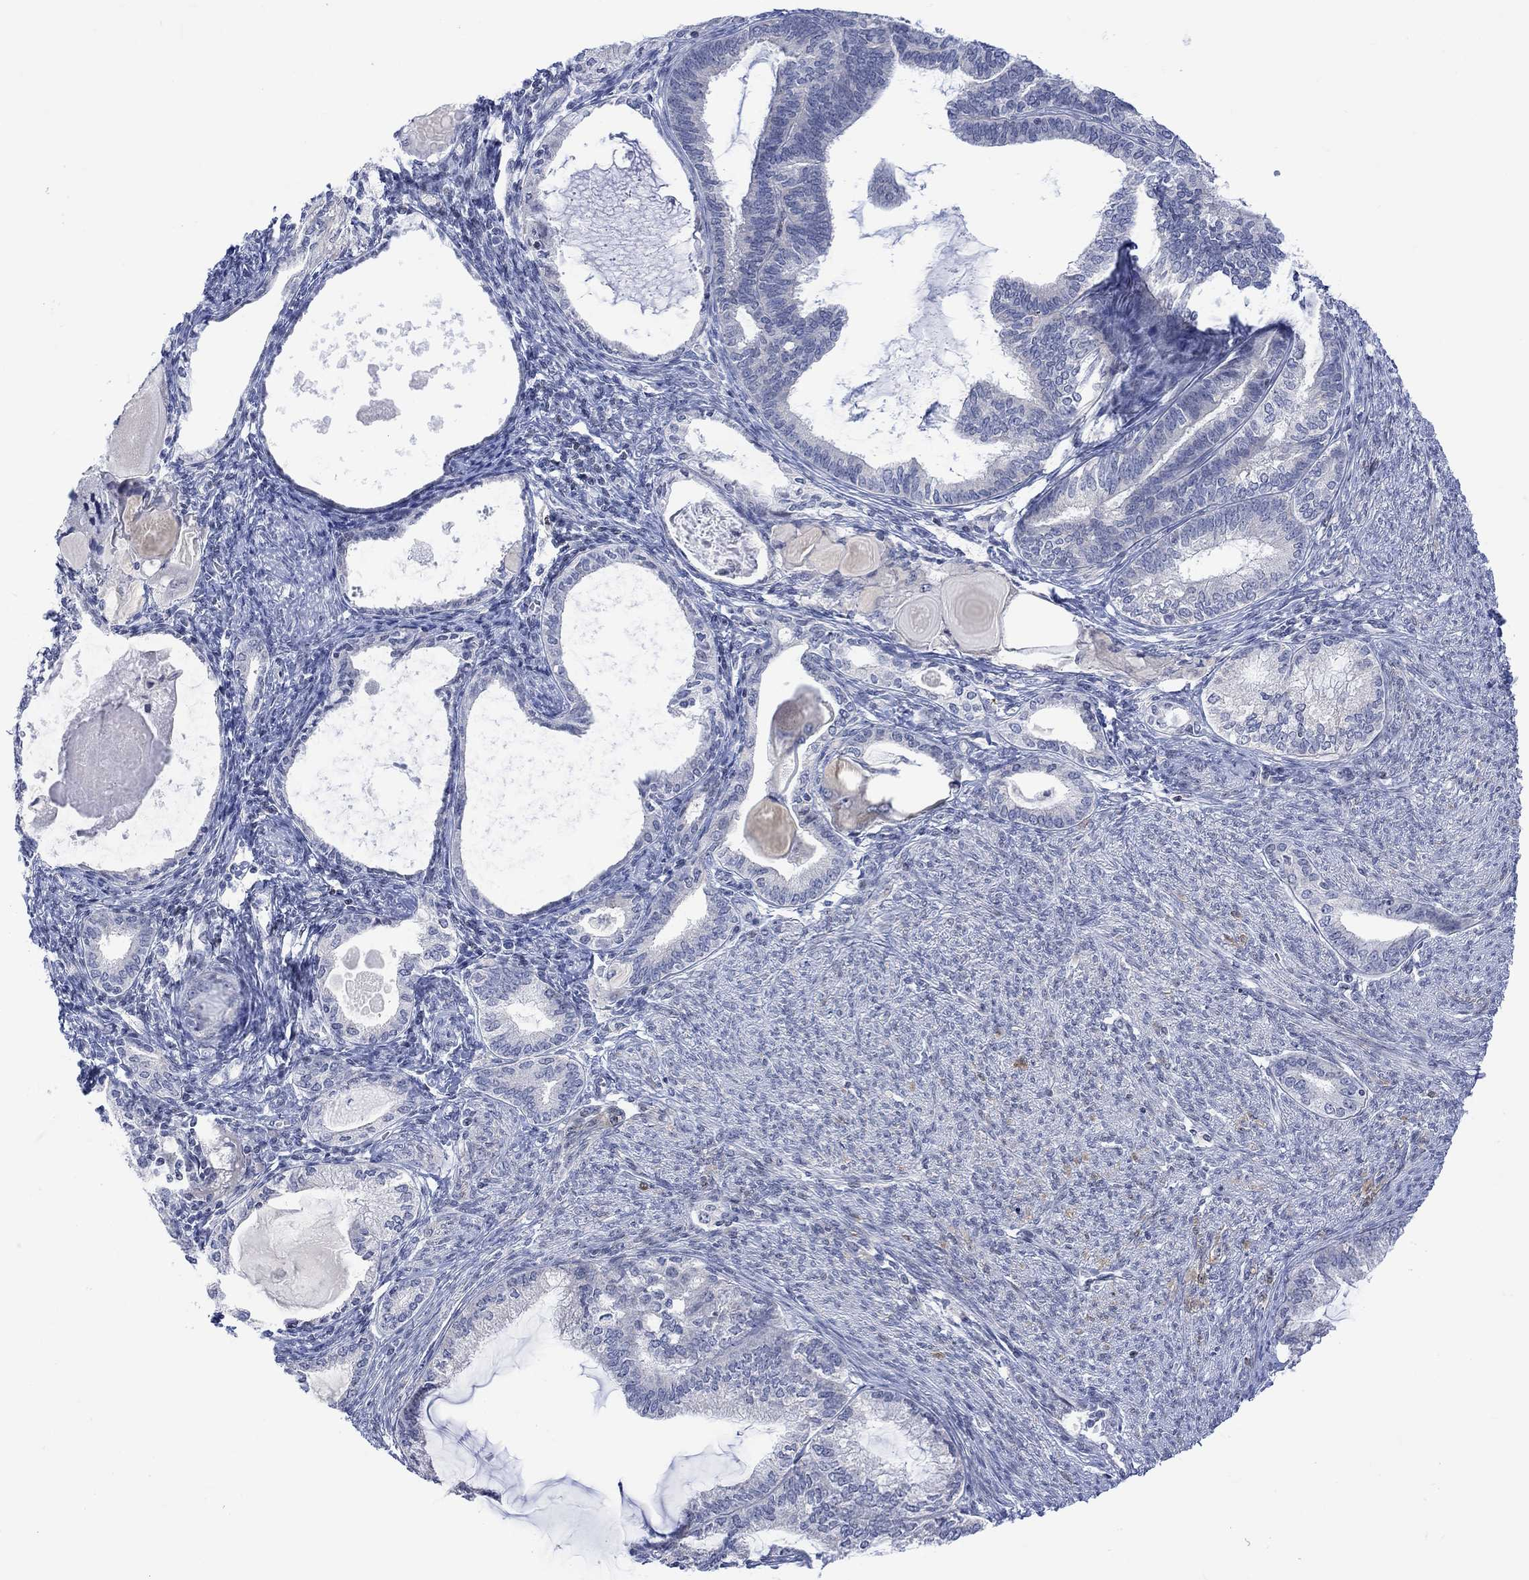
{"staining": {"intensity": "negative", "quantity": "none", "location": "none"}, "tissue": "endometrial cancer", "cell_type": "Tumor cells", "image_type": "cancer", "snomed": [{"axis": "morphology", "description": "Adenocarcinoma, NOS"}, {"axis": "topography", "description": "Endometrium"}], "caption": "Immunohistochemistry photomicrograph of human endometrial cancer stained for a protein (brown), which displays no expression in tumor cells.", "gene": "DCX", "patient": {"sex": "female", "age": 86}}